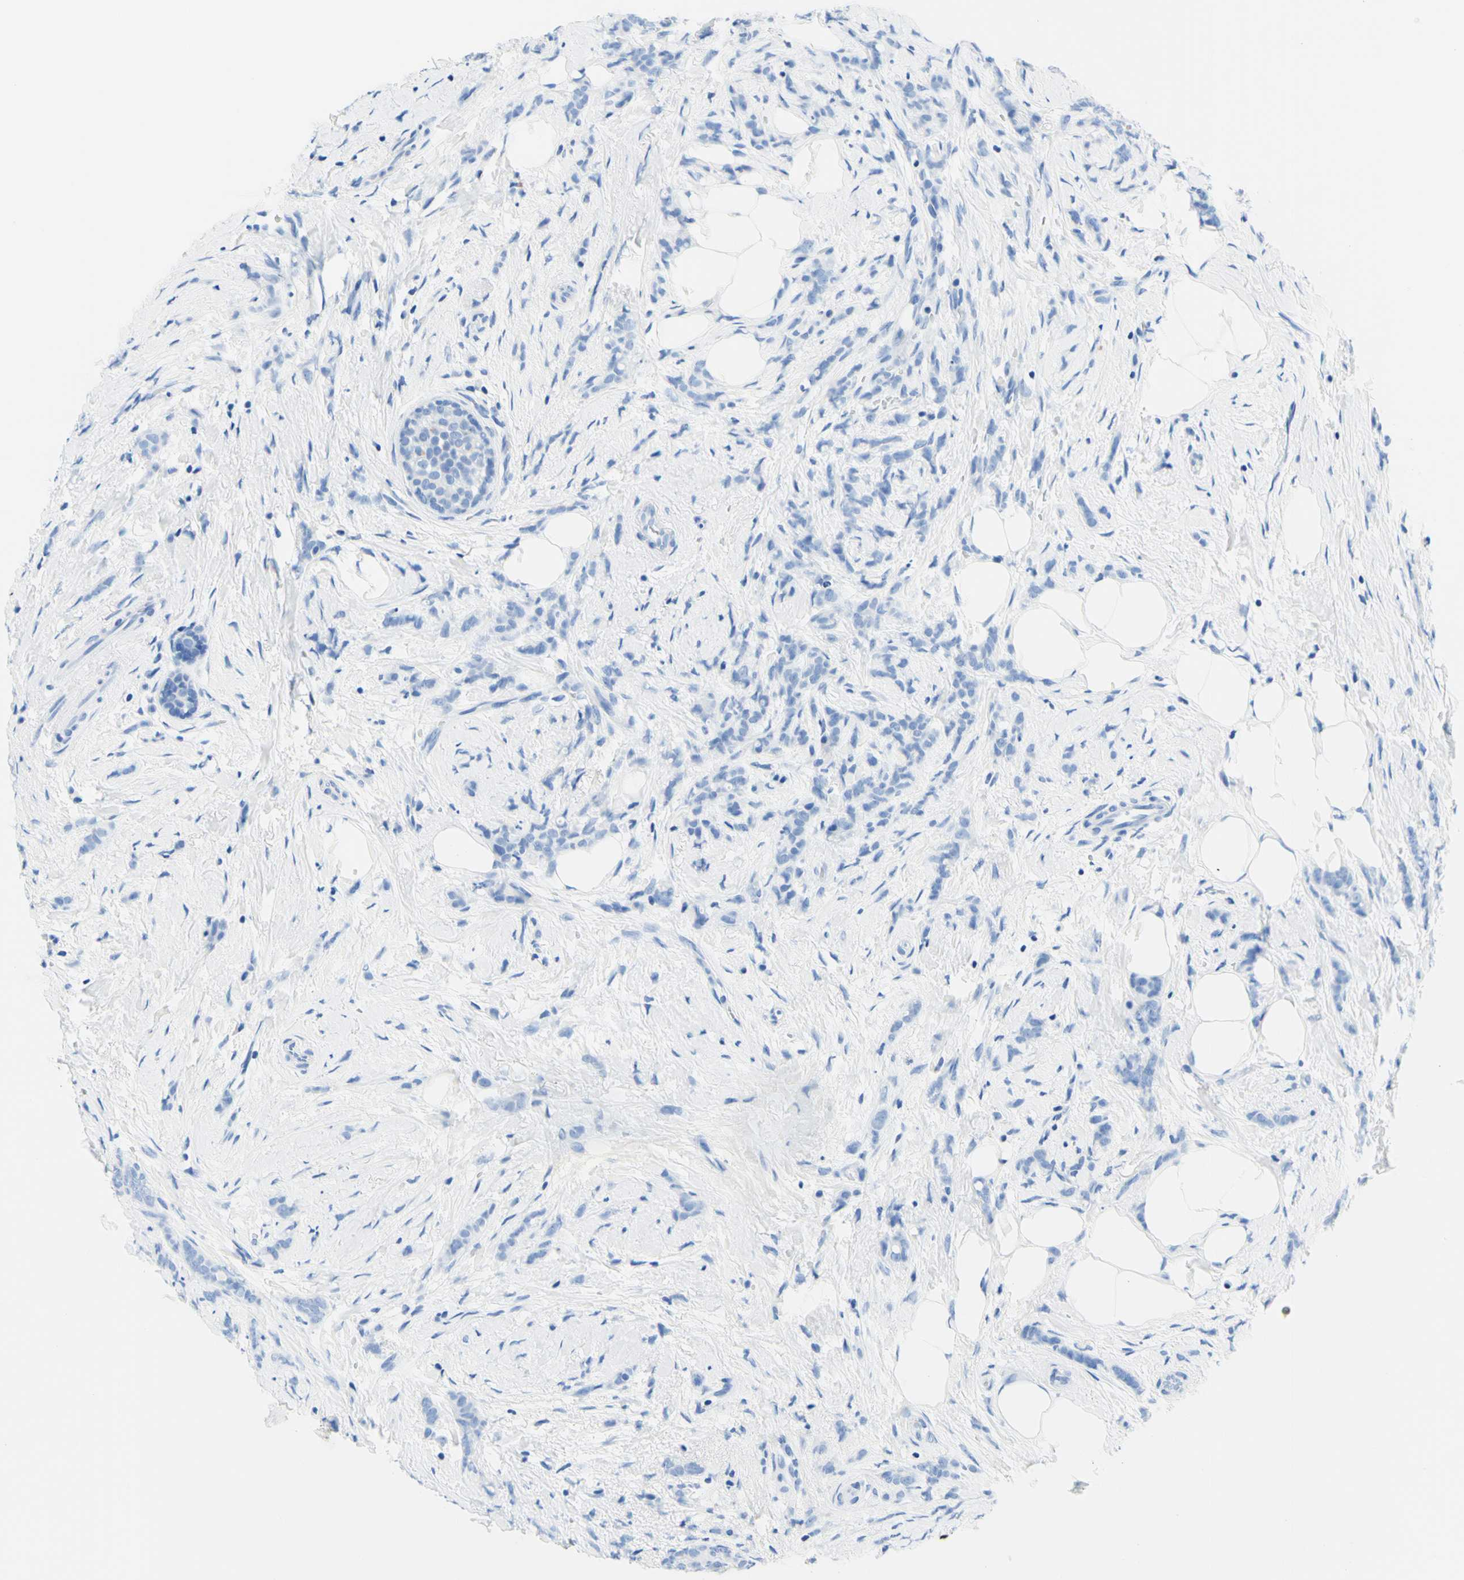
{"staining": {"intensity": "negative", "quantity": "none", "location": "none"}, "tissue": "breast cancer", "cell_type": "Tumor cells", "image_type": "cancer", "snomed": [{"axis": "morphology", "description": "Lobular carcinoma, in situ"}, {"axis": "morphology", "description": "Lobular carcinoma"}, {"axis": "topography", "description": "Breast"}], "caption": "High magnification brightfield microscopy of breast cancer stained with DAB (brown) and counterstained with hematoxylin (blue): tumor cells show no significant staining. (DAB IHC visualized using brightfield microscopy, high magnification).", "gene": "MYH2", "patient": {"sex": "female", "age": 41}}